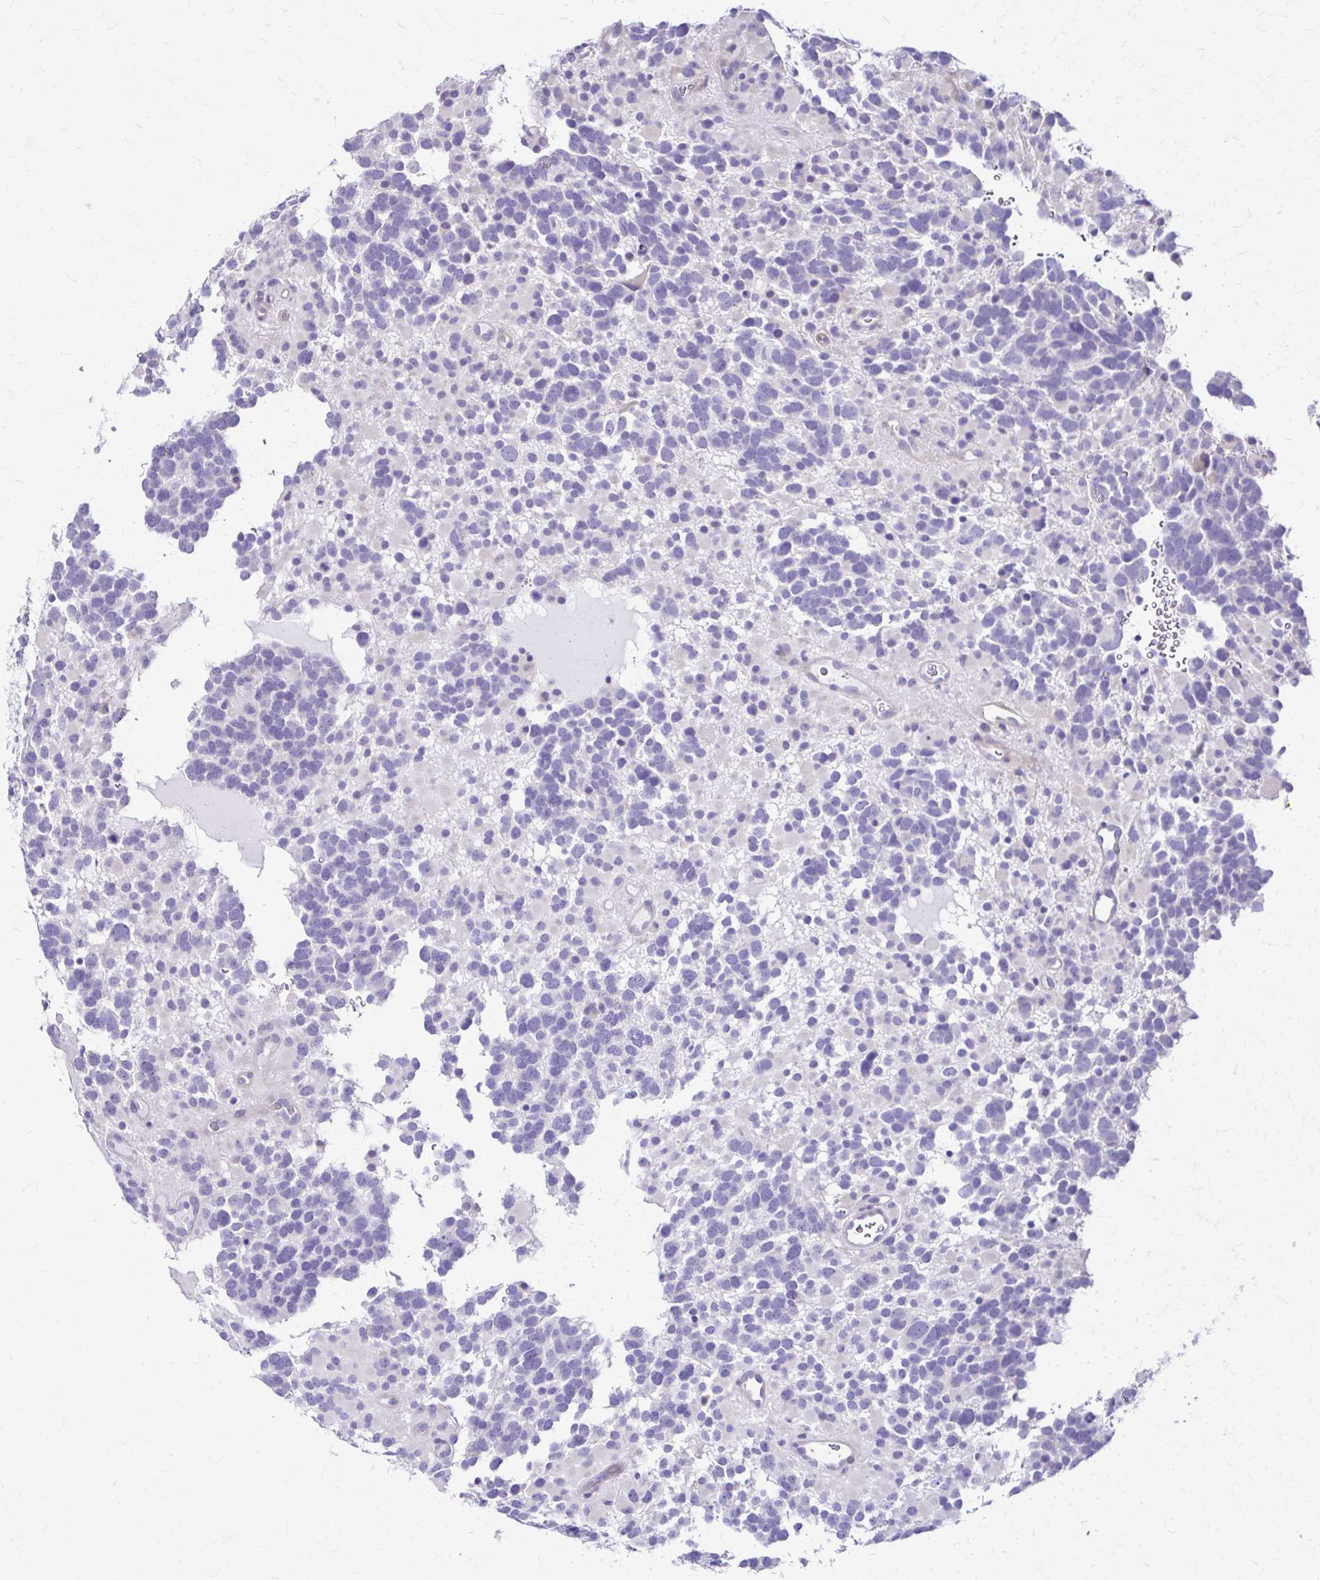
{"staining": {"intensity": "negative", "quantity": "none", "location": "none"}, "tissue": "glioma", "cell_type": "Tumor cells", "image_type": "cancer", "snomed": [{"axis": "morphology", "description": "Glioma, malignant, High grade"}, {"axis": "topography", "description": "Brain"}], "caption": "Immunohistochemistry histopathology image of malignant high-grade glioma stained for a protein (brown), which displays no expression in tumor cells.", "gene": "DSP", "patient": {"sex": "female", "age": 40}}